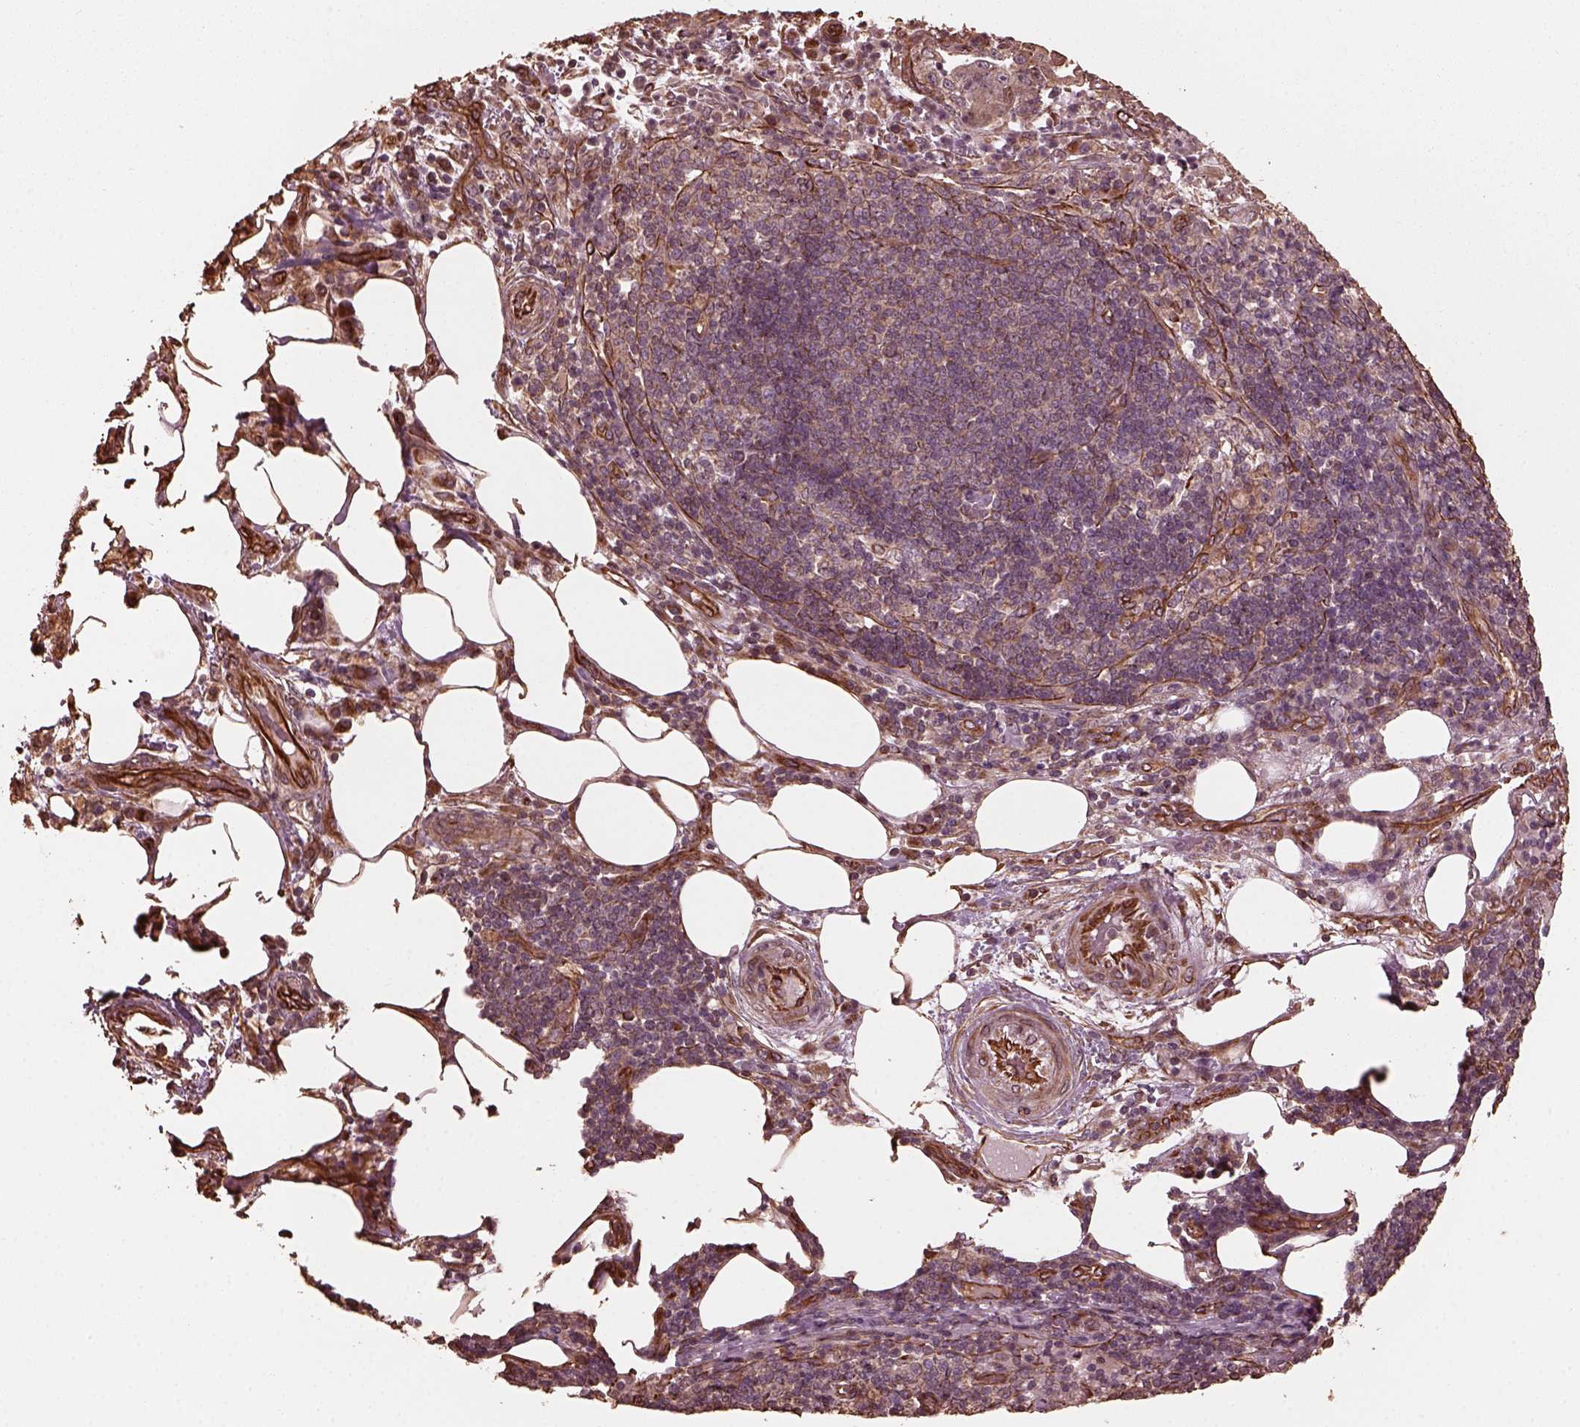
{"staining": {"intensity": "negative", "quantity": "none", "location": "none"}, "tissue": "pancreatic cancer", "cell_type": "Tumor cells", "image_type": "cancer", "snomed": [{"axis": "morphology", "description": "Adenocarcinoma, NOS"}, {"axis": "topography", "description": "Pancreas"}], "caption": "Adenocarcinoma (pancreatic) stained for a protein using immunohistochemistry demonstrates no expression tumor cells.", "gene": "GTPBP1", "patient": {"sex": "male", "age": 71}}